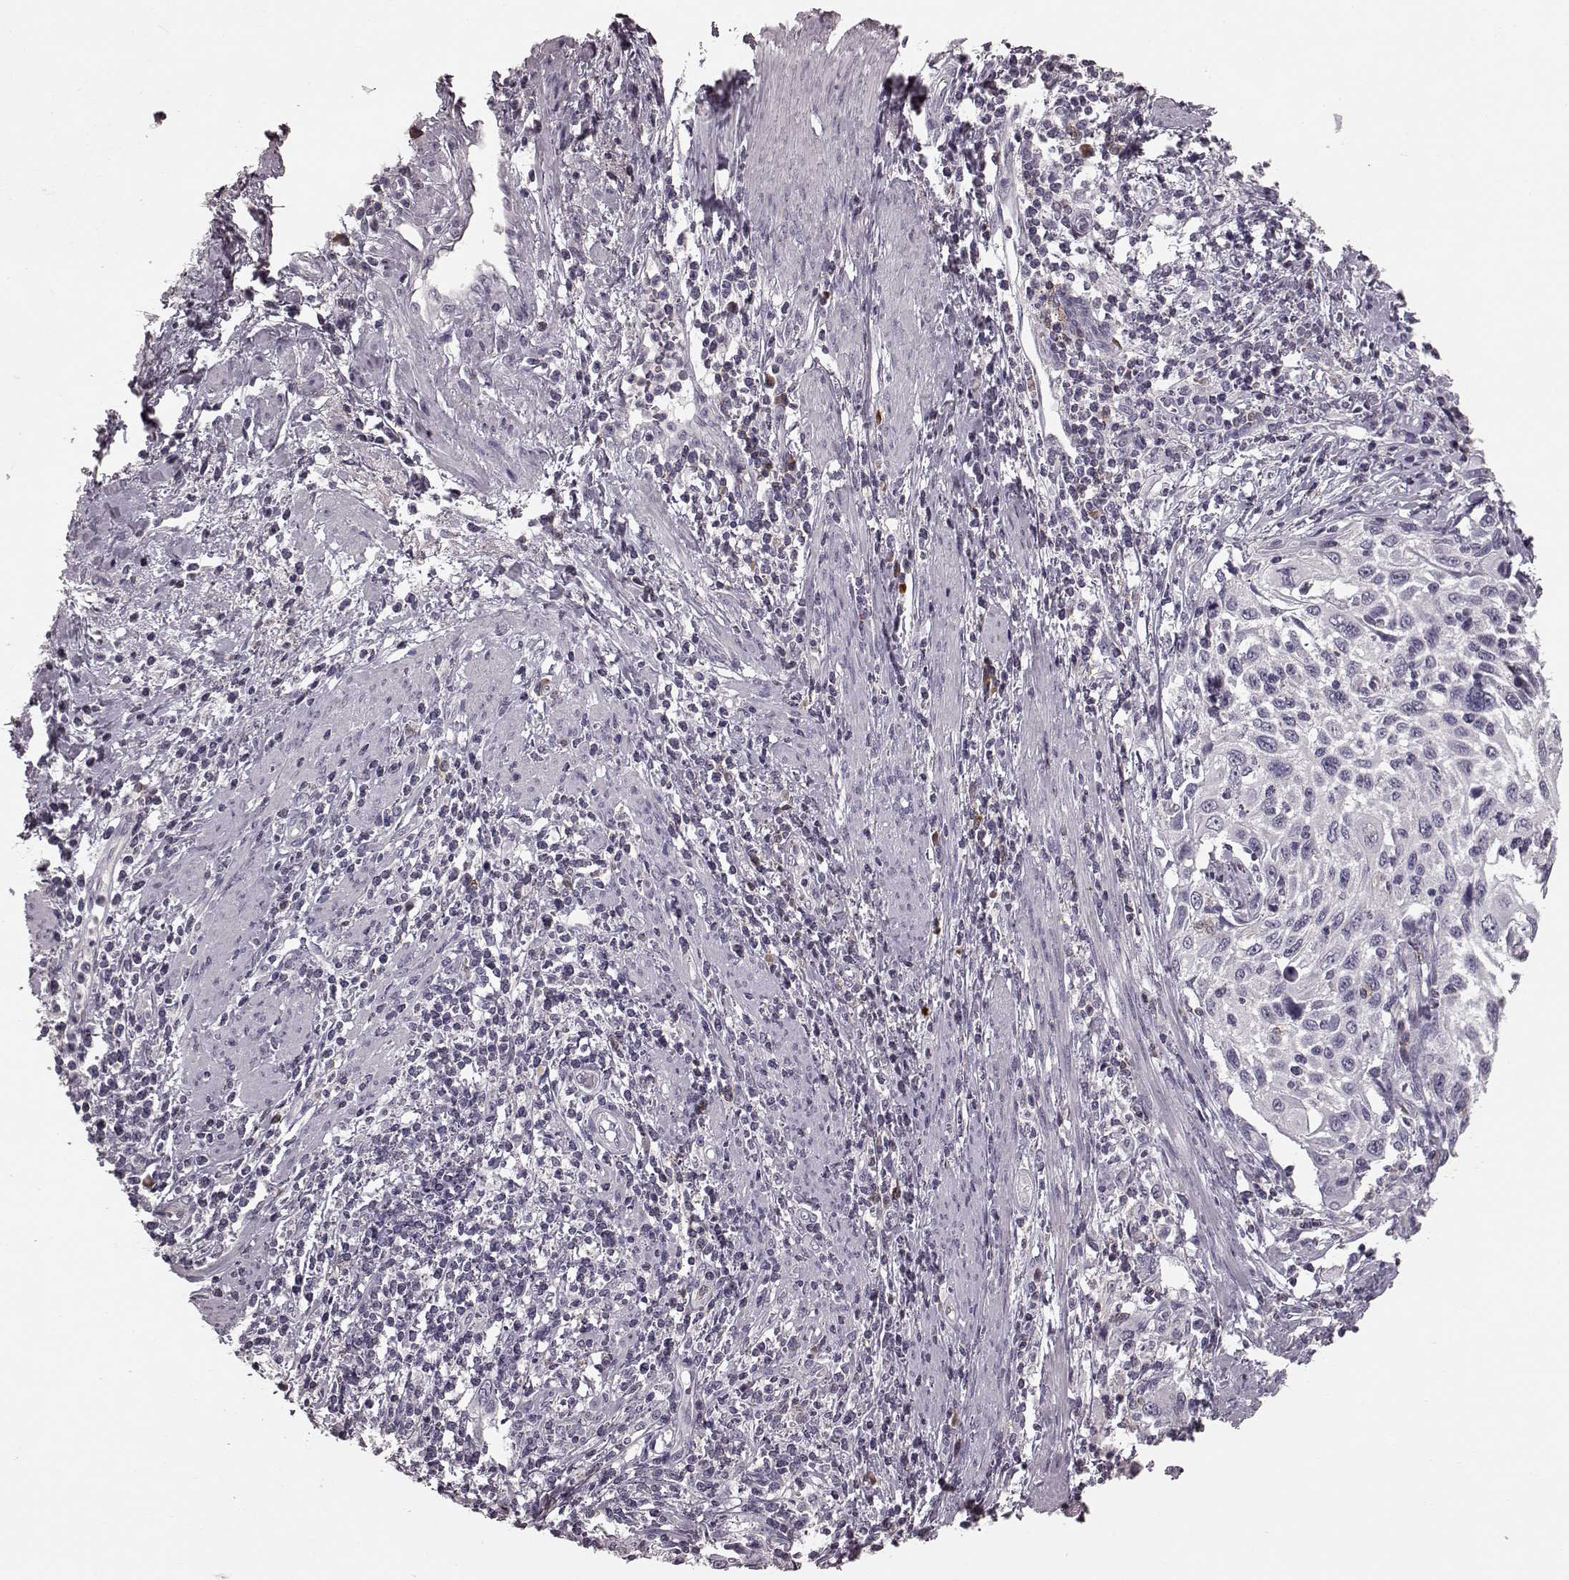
{"staining": {"intensity": "negative", "quantity": "none", "location": "none"}, "tissue": "cervical cancer", "cell_type": "Tumor cells", "image_type": "cancer", "snomed": [{"axis": "morphology", "description": "Squamous cell carcinoma, NOS"}, {"axis": "topography", "description": "Cervix"}], "caption": "Immunohistochemical staining of squamous cell carcinoma (cervical) demonstrates no significant staining in tumor cells.", "gene": "CD28", "patient": {"sex": "female", "age": 70}}